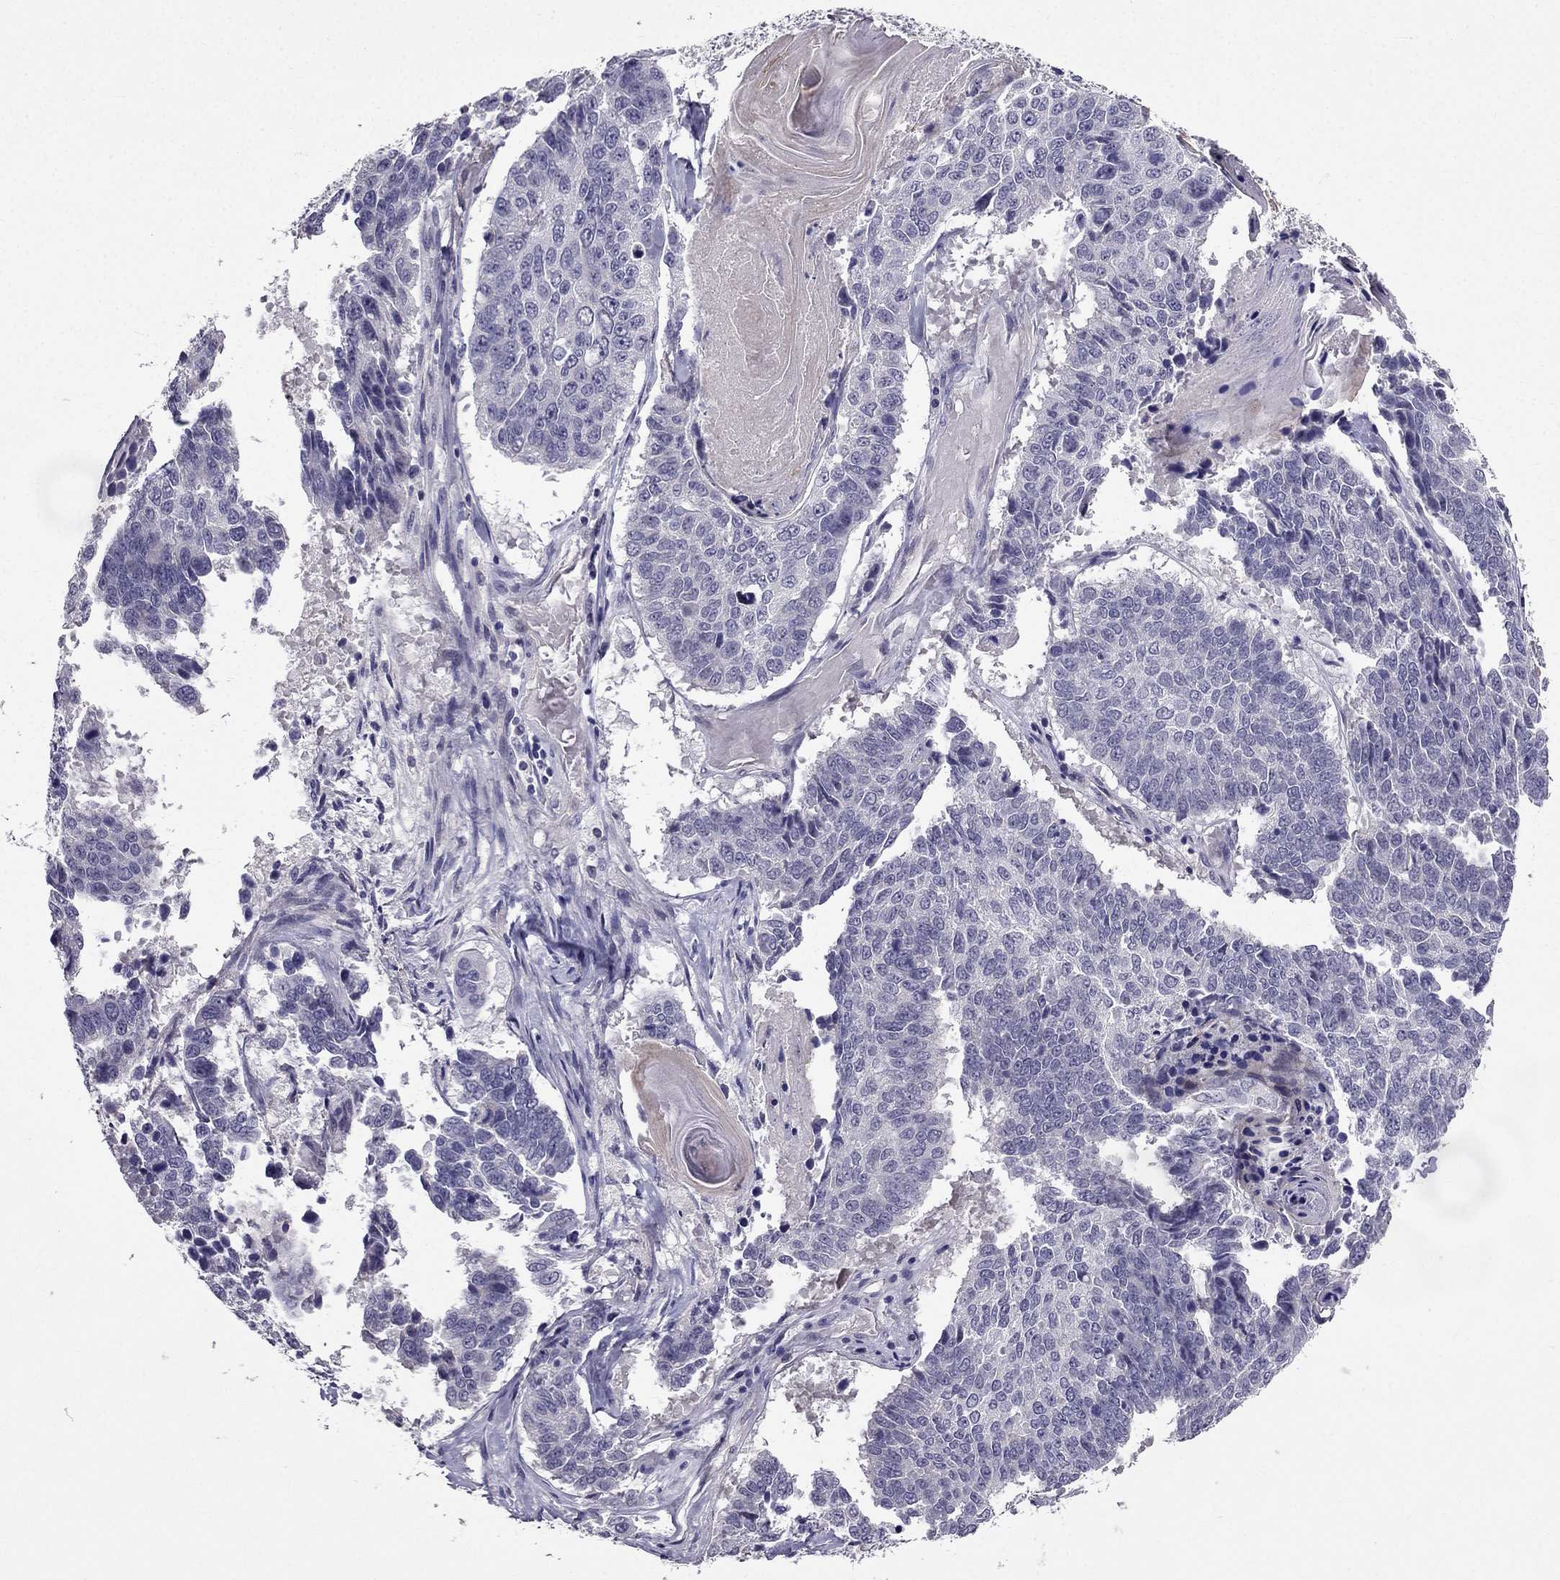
{"staining": {"intensity": "negative", "quantity": "none", "location": "none"}, "tissue": "lung cancer", "cell_type": "Tumor cells", "image_type": "cancer", "snomed": [{"axis": "morphology", "description": "Squamous cell carcinoma, NOS"}, {"axis": "topography", "description": "Lung"}], "caption": "This is an immunohistochemistry photomicrograph of squamous cell carcinoma (lung). There is no expression in tumor cells.", "gene": "DUSP15", "patient": {"sex": "male", "age": 73}}